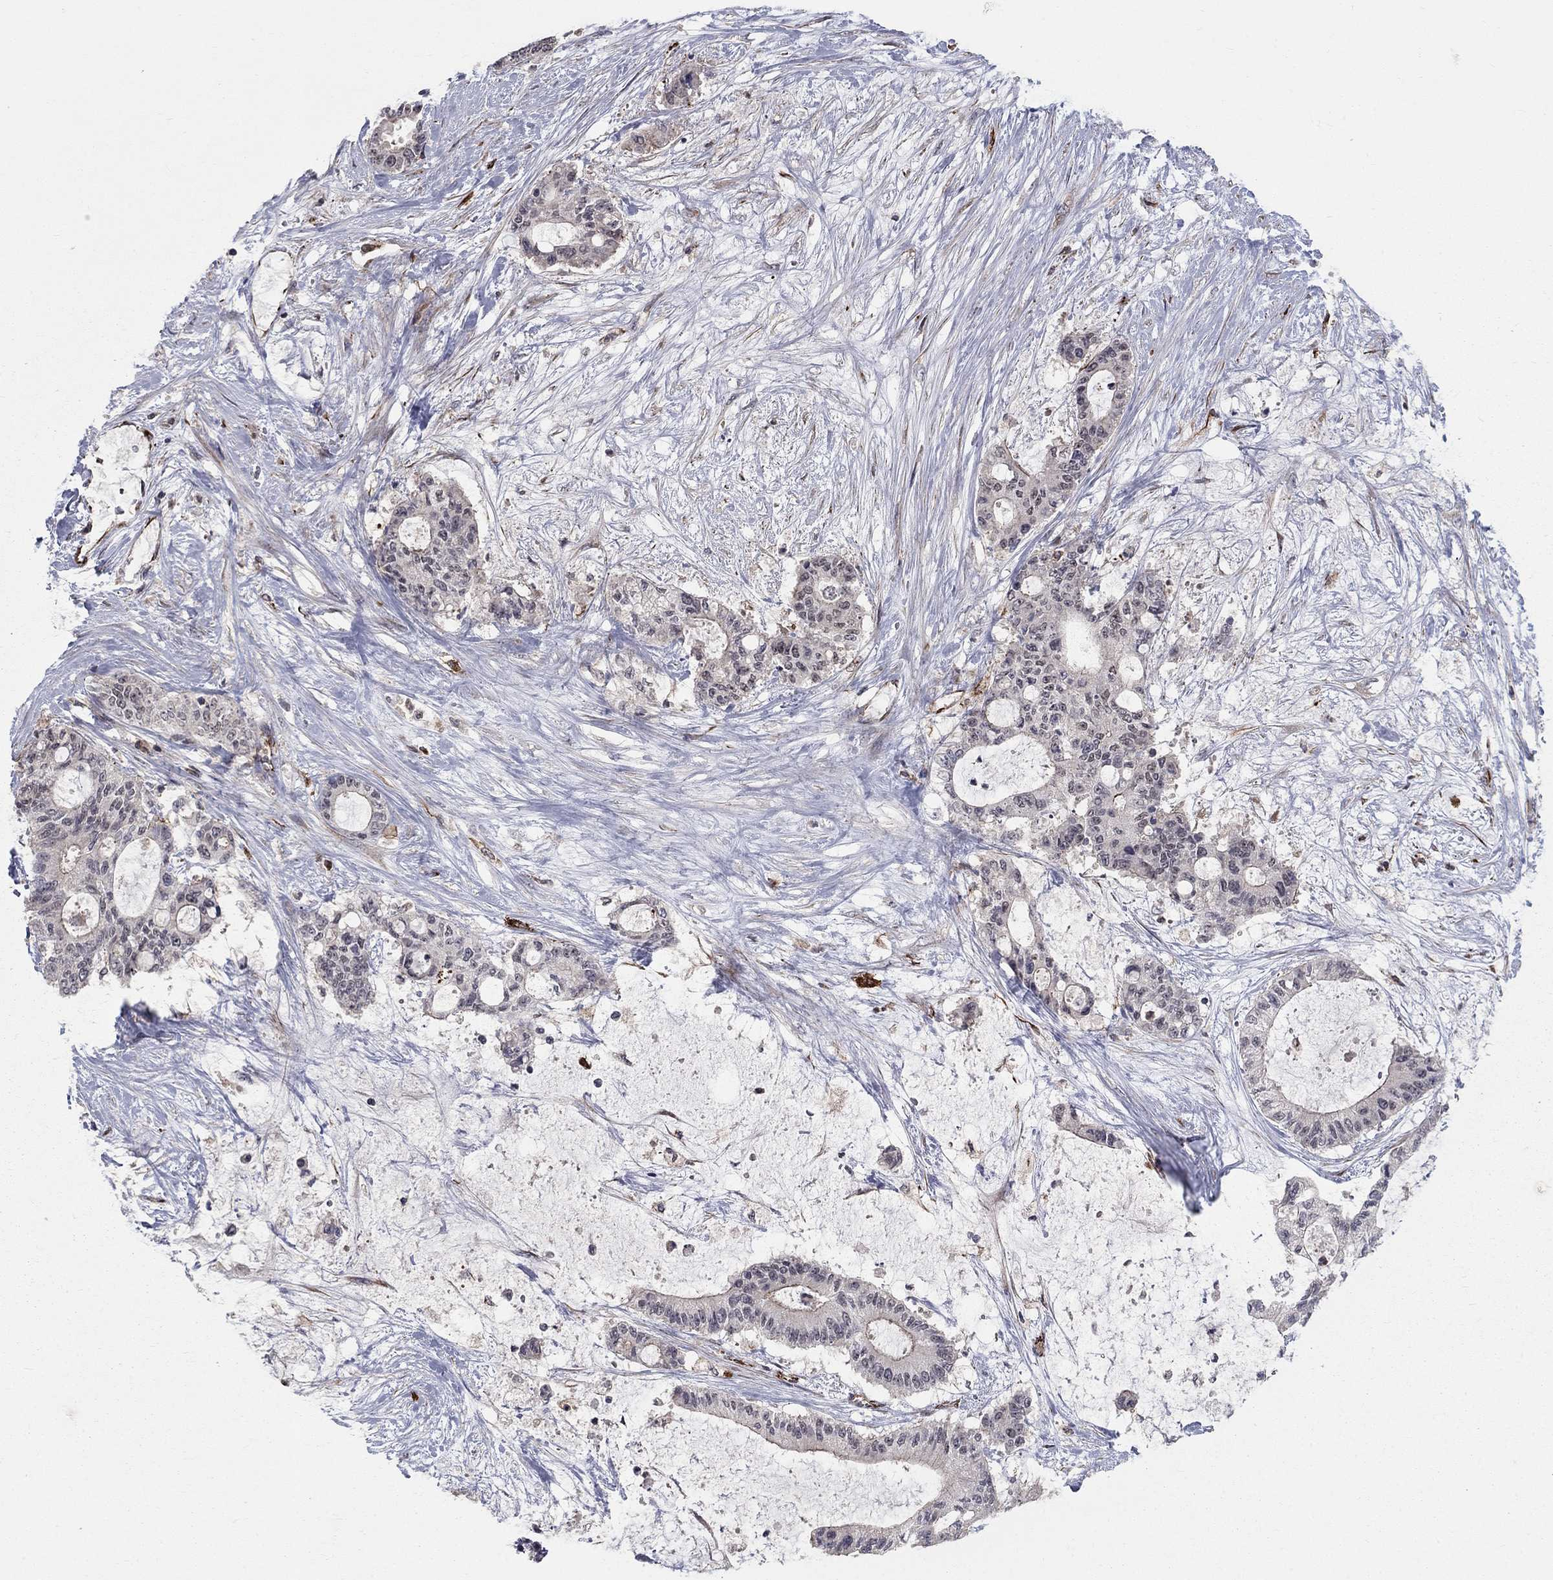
{"staining": {"intensity": "moderate", "quantity": "<25%", "location": "cytoplasmic/membranous"}, "tissue": "liver cancer", "cell_type": "Tumor cells", "image_type": "cancer", "snomed": [{"axis": "morphology", "description": "Normal tissue, NOS"}, {"axis": "morphology", "description": "Cholangiocarcinoma"}, {"axis": "topography", "description": "Liver"}, {"axis": "topography", "description": "Peripheral nerve tissue"}], "caption": "About <25% of tumor cells in liver cancer (cholangiocarcinoma) demonstrate moderate cytoplasmic/membranous protein expression as visualized by brown immunohistochemical staining.", "gene": "MSRA", "patient": {"sex": "female", "age": 73}}